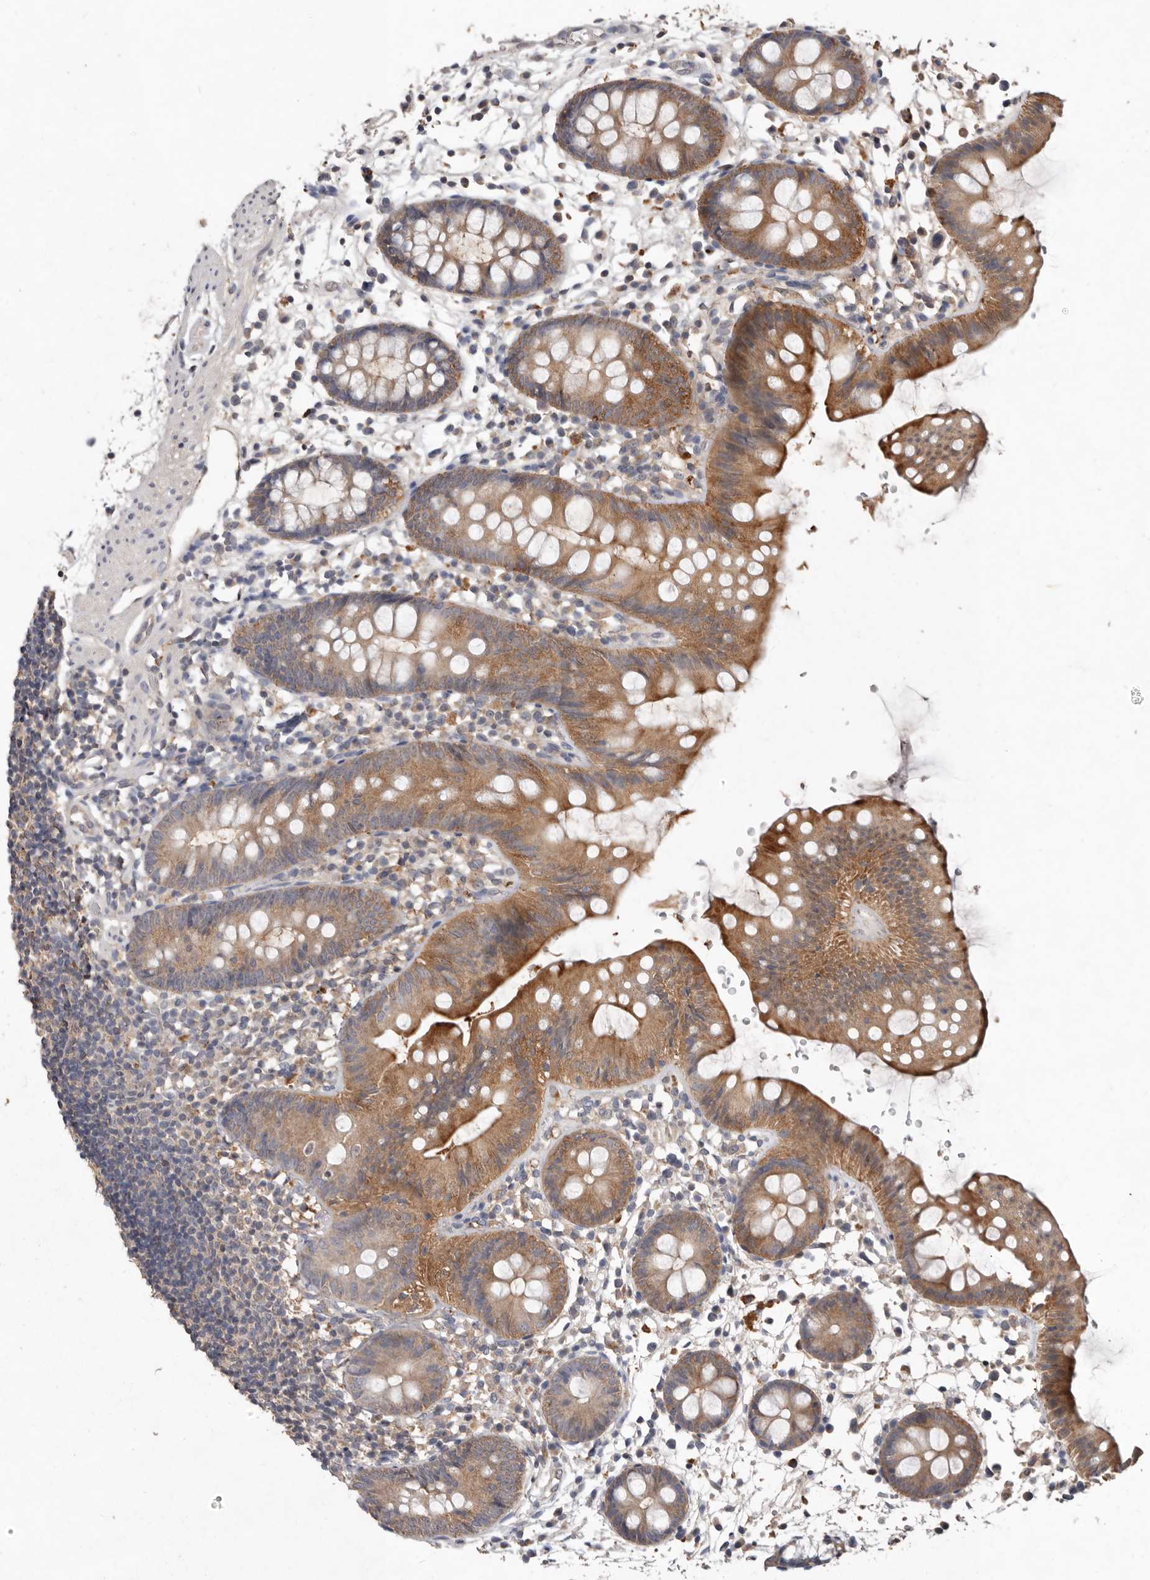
{"staining": {"intensity": "weak", "quantity": ">75%", "location": "cytoplasmic/membranous"}, "tissue": "colon", "cell_type": "Endothelial cells", "image_type": "normal", "snomed": [{"axis": "morphology", "description": "Normal tissue, NOS"}, {"axis": "topography", "description": "Colon"}], "caption": "Weak cytoplasmic/membranous positivity for a protein is present in approximately >75% of endothelial cells of unremarkable colon using IHC.", "gene": "EDEM1", "patient": {"sex": "male", "age": 56}}